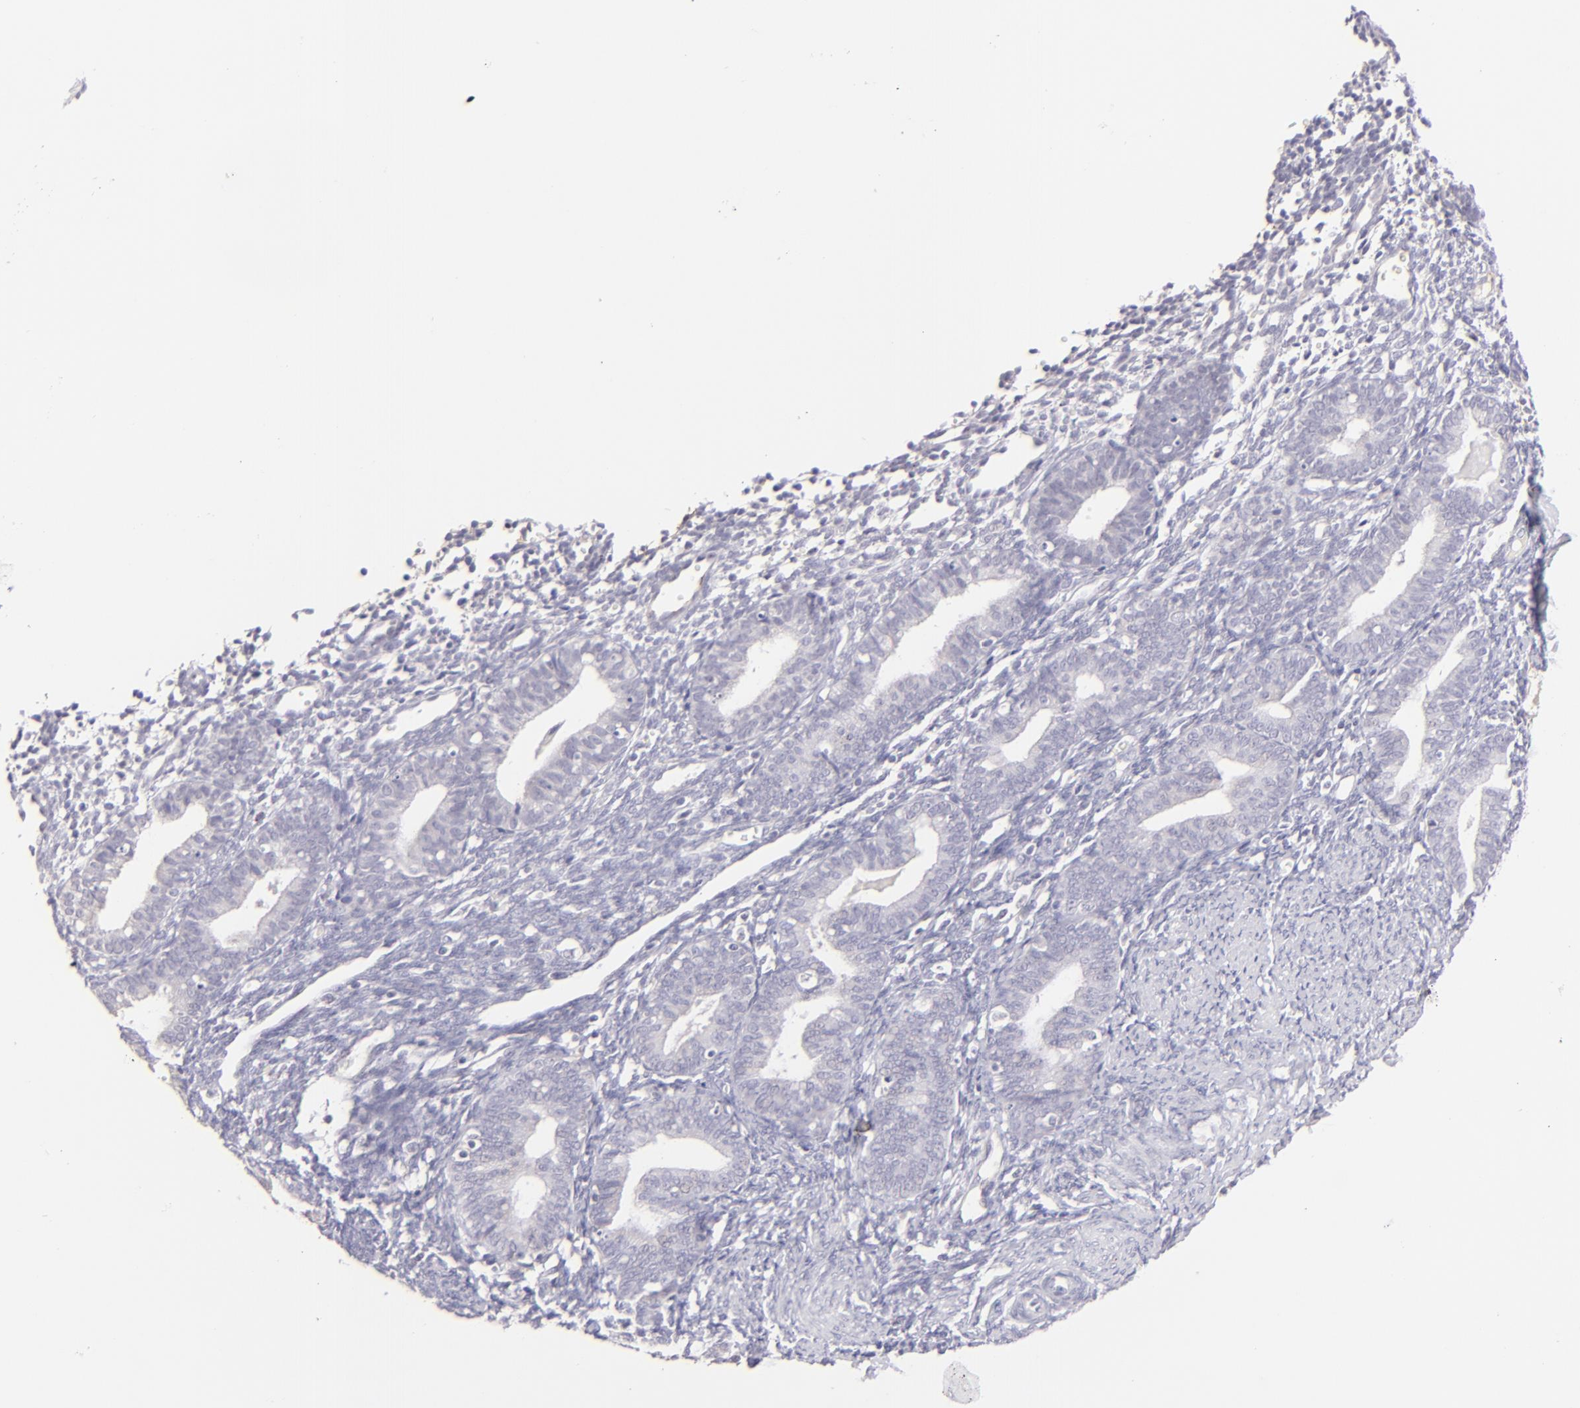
{"staining": {"intensity": "negative", "quantity": "none", "location": "none"}, "tissue": "endometrium", "cell_type": "Cells in endometrial stroma", "image_type": "normal", "snomed": [{"axis": "morphology", "description": "Normal tissue, NOS"}, {"axis": "topography", "description": "Endometrium"}], "caption": "The IHC photomicrograph has no significant positivity in cells in endometrial stroma of endometrium.", "gene": "MAGEA1", "patient": {"sex": "female", "age": 61}}